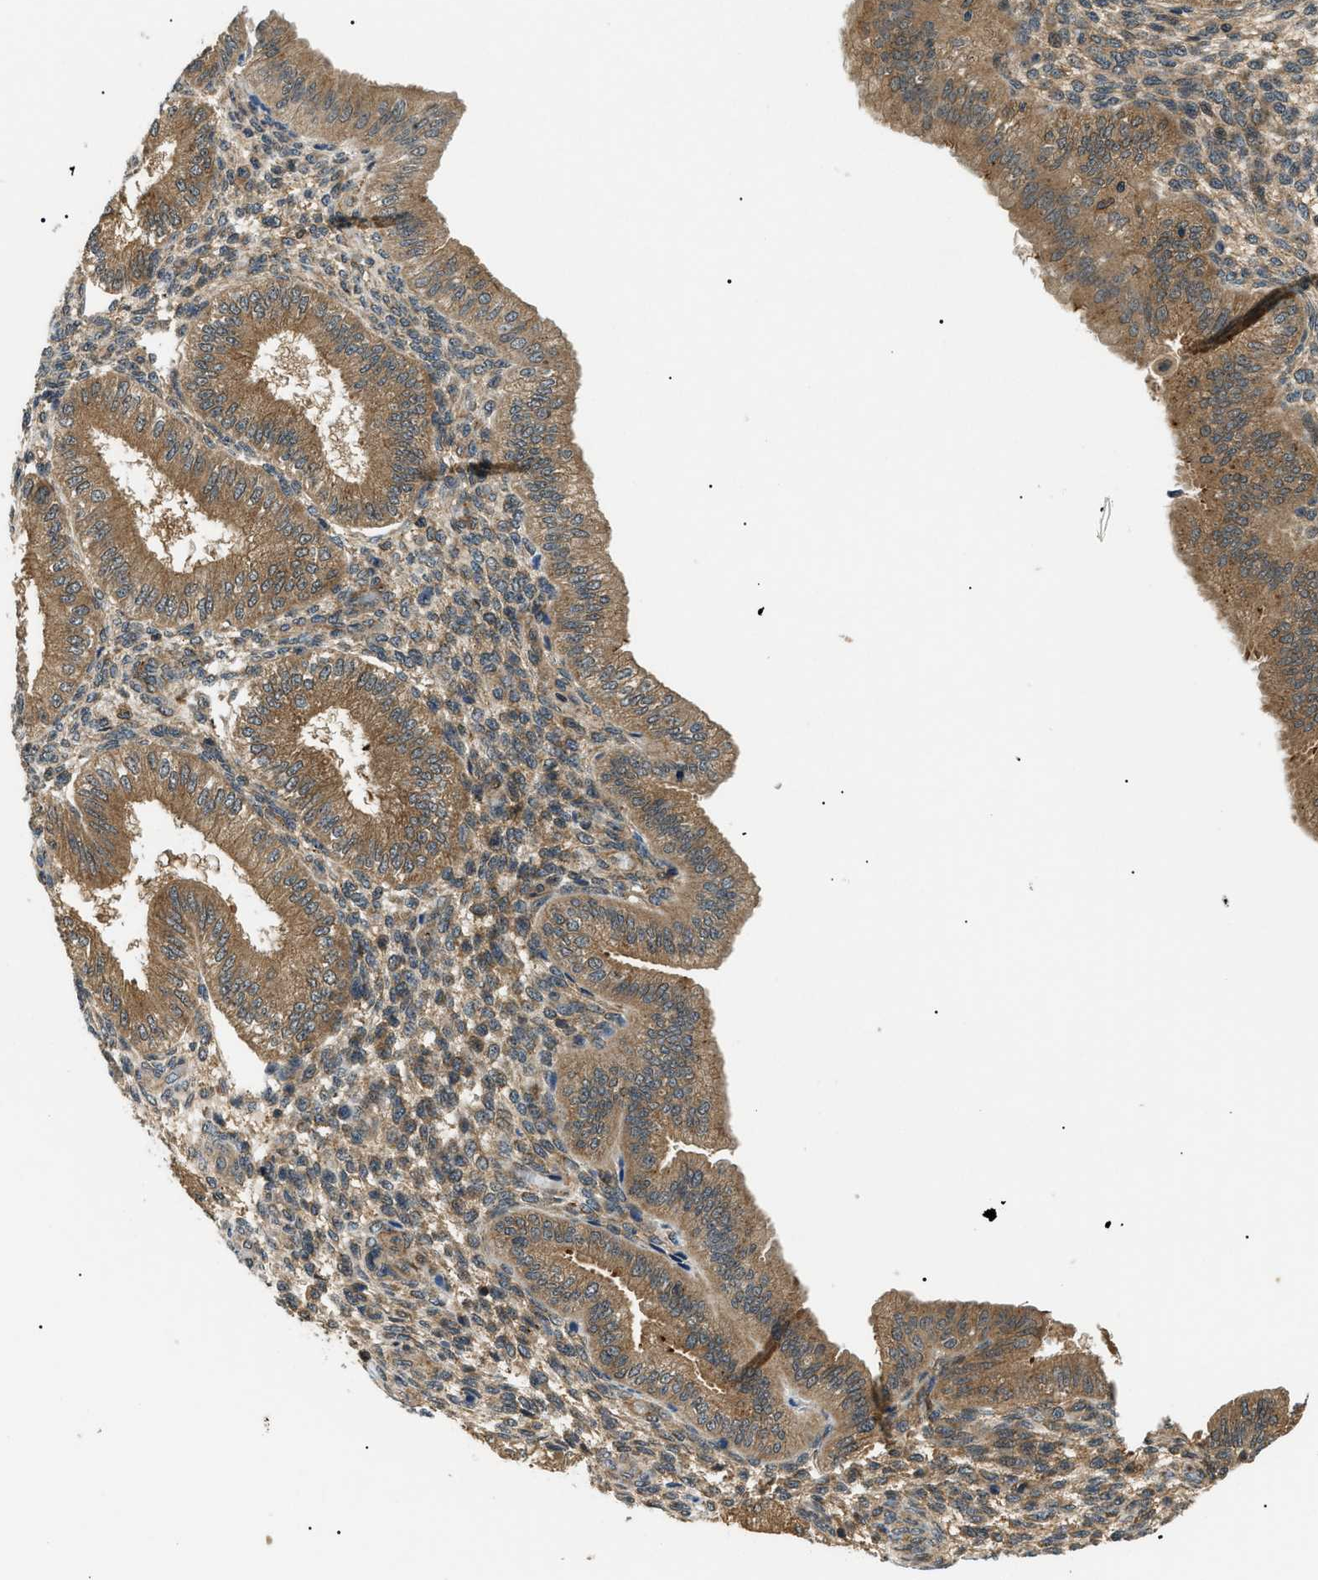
{"staining": {"intensity": "moderate", "quantity": "25%-75%", "location": "cytoplasmic/membranous"}, "tissue": "endometrium", "cell_type": "Cells in endometrial stroma", "image_type": "normal", "snomed": [{"axis": "morphology", "description": "Normal tissue, NOS"}, {"axis": "topography", "description": "Endometrium"}], "caption": "Immunohistochemistry image of normal endometrium: endometrium stained using immunohistochemistry (IHC) demonstrates medium levels of moderate protein expression localized specifically in the cytoplasmic/membranous of cells in endometrial stroma, appearing as a cytoplasmic/membranous brown color.", "gene": "ATP6AP1", "patient": {"sex": "female", "age": 39}}